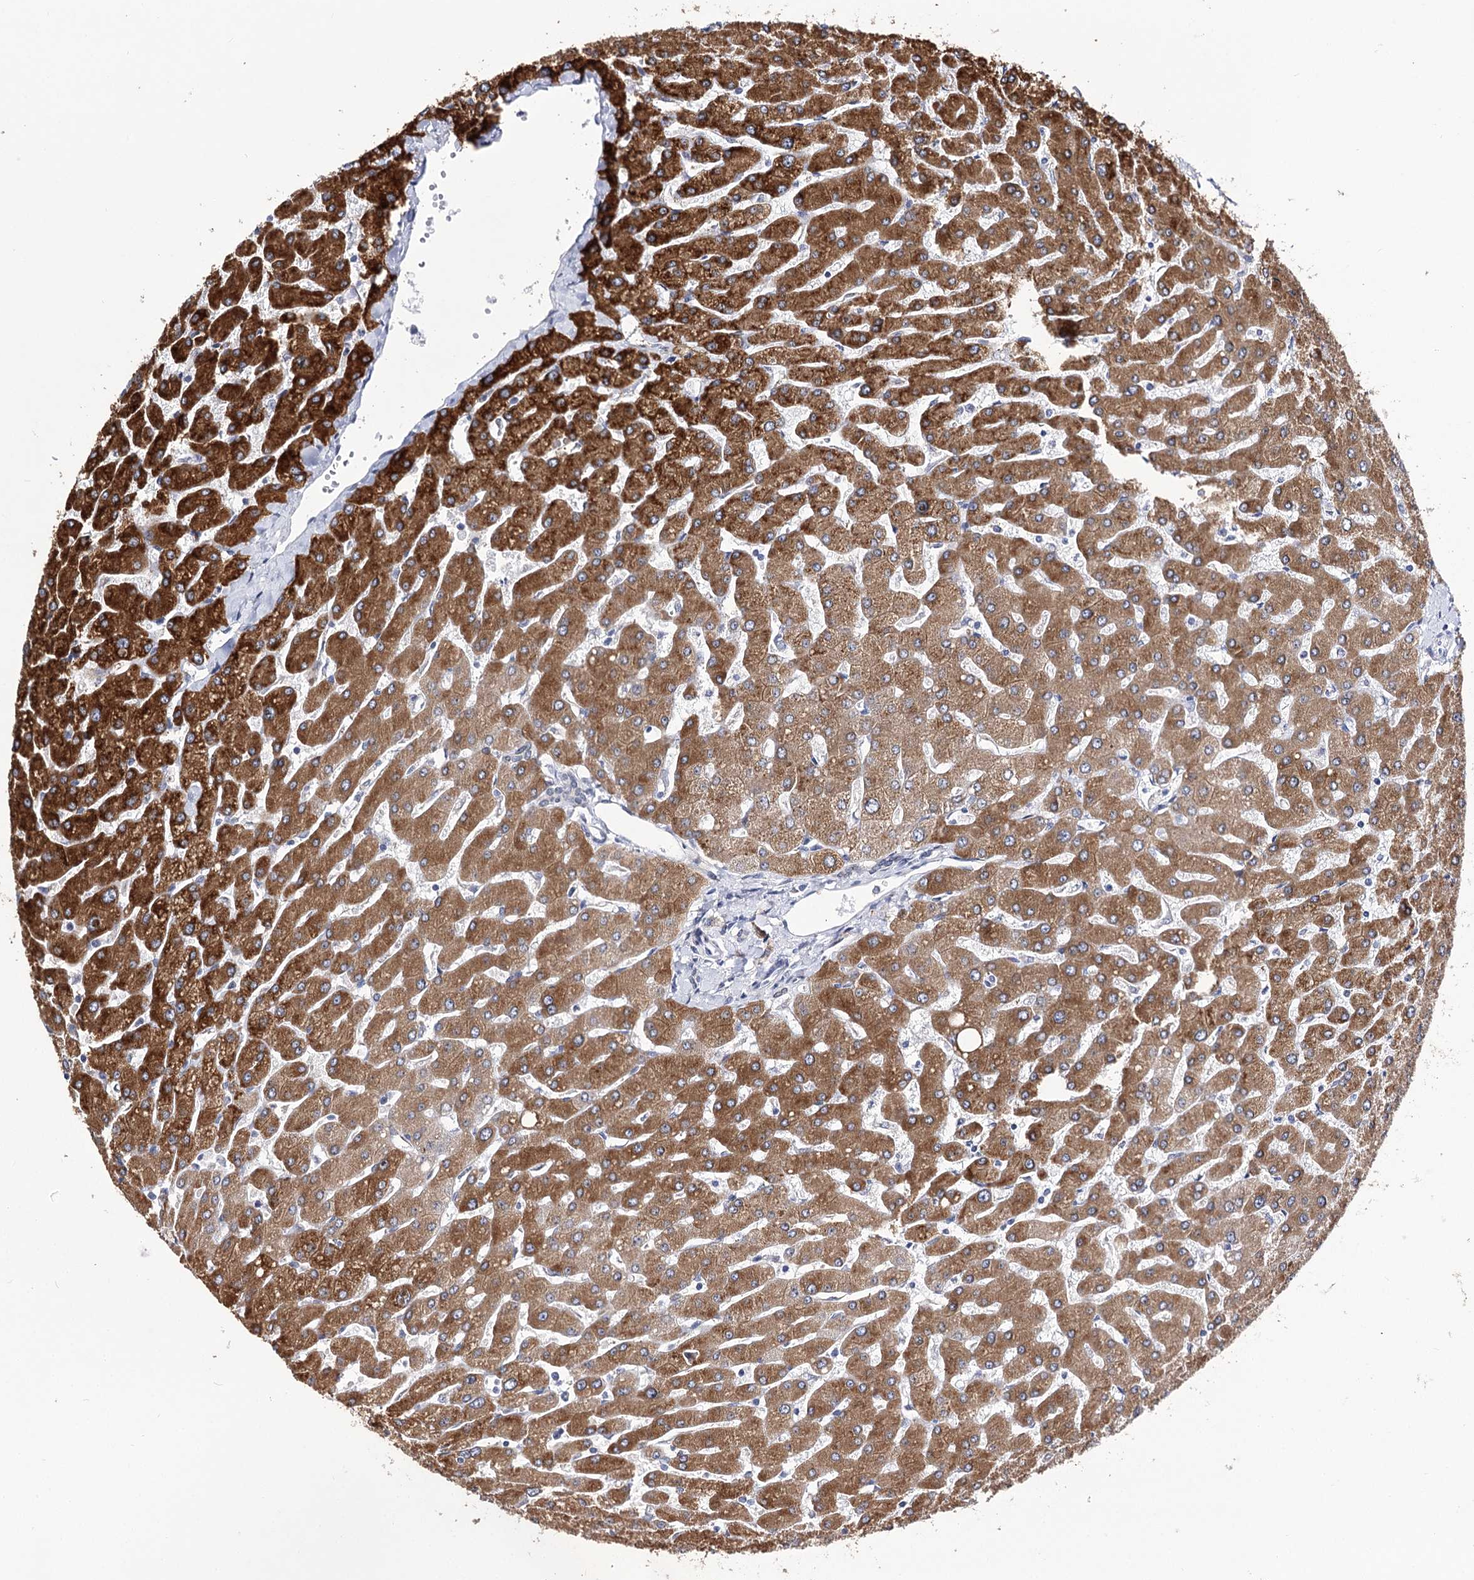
{"staining": {"intensity": "weak", "quantity": "<25%", "location": "cytoplasmic/membranous"}, "tissue": "liver", "cell_type": "Cholangiocytes", "image_type": "normal", "snomed": [{"axis": "morphology", "description": "Normal tissue, NOS"}, {"axis": "topography", "description": "Liver"}], "caption": "This histopathology image is of normal liver stained with IHC to label a protein in brown with the nuclei are counter-stained blue. There is no expression in cholangiocytes.", "gene": "TMEM201", "patient": {"sex": "male", "age": 55}}